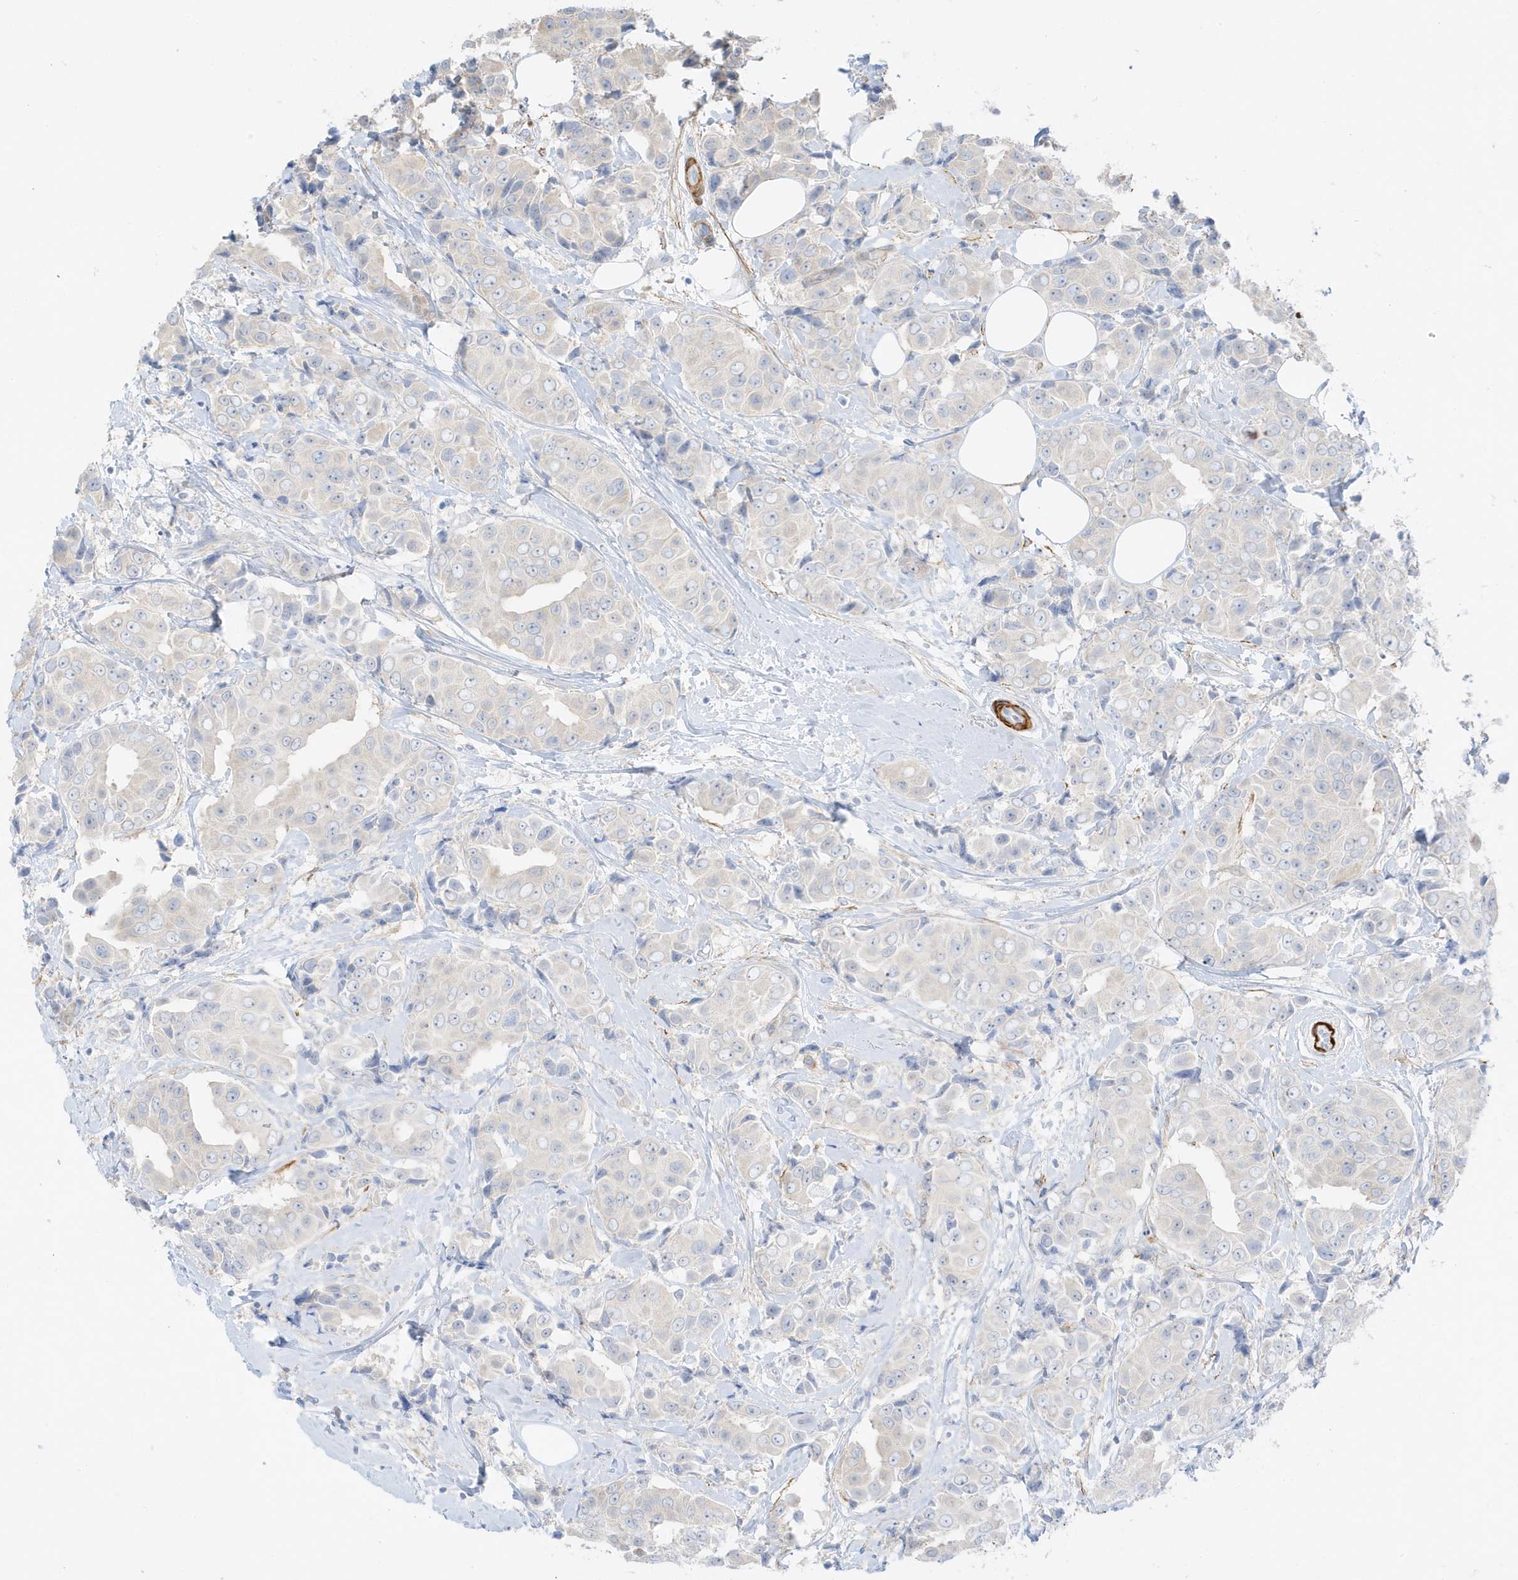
{"staining": {"intensity": "negative", "quantity": "none", "location": "none"}, "tissue": "breast cancer", "cell_type": "Tumor cells", "image_type": "cancer", "snomed": [{"axis": "morphology", "description": "Normal tissue, NOS"}, {"axis": "morphology", "description": "Duct carcinoma"}, {"axis": "topography", "description": "Breast"}], "caption": "A photomicrograph of breast infiltrating ductal carcinoma stained for a protein reveals no brown staining in tumor cells.", "gene": "SLC22A13", "patient": {"sex": "female", "age": 39}}